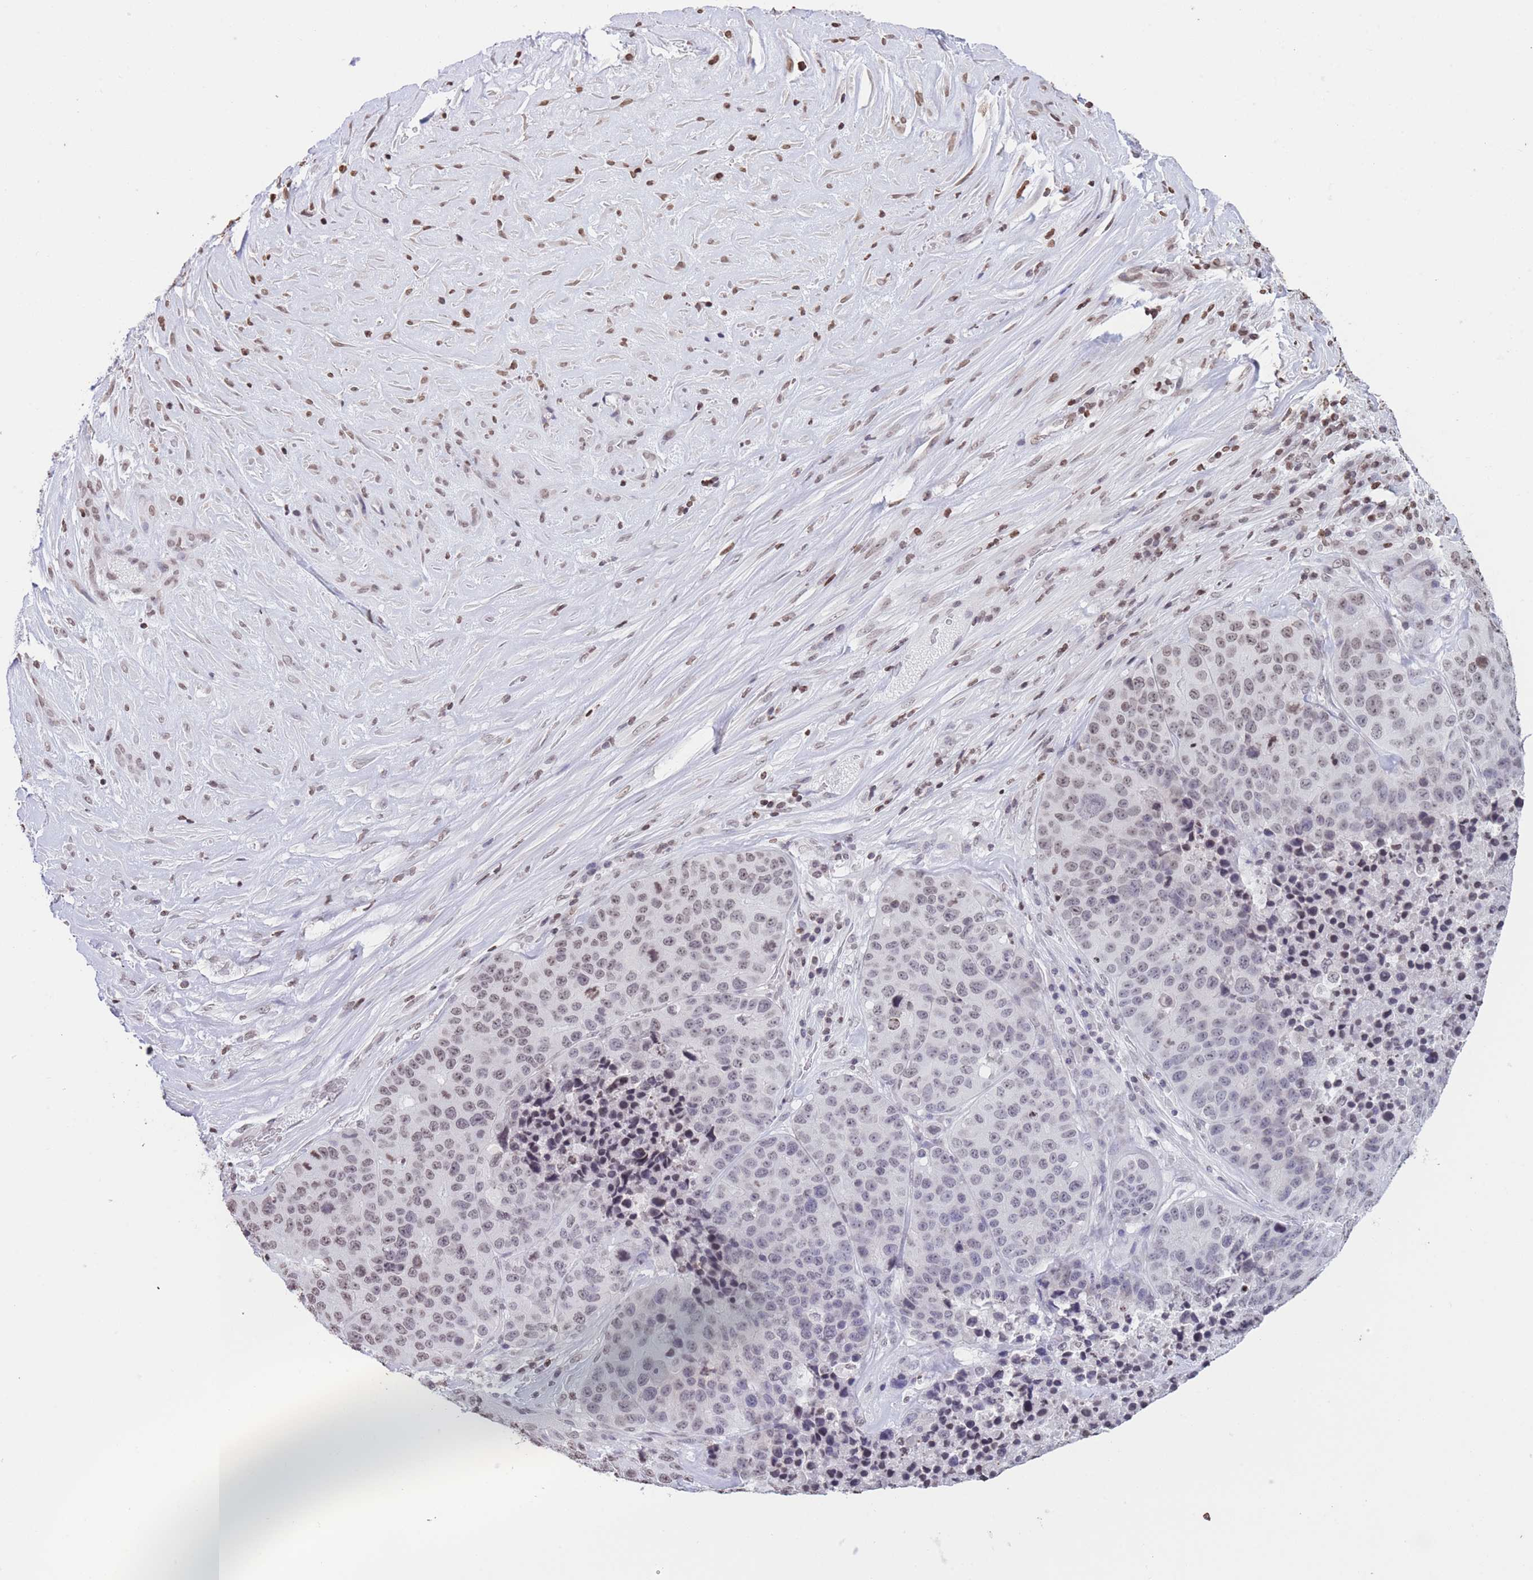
{"staining": {"intensity": "moderate", "quantity": "25%-75%", "location": "nuclear"}, "tissue": "stomach cancer", "cell_type": "Tumor cells", "image_type": "cancer", "snomed": [{"axis": "morphology", "description": "Adenocarcinoma, NOS"}, {"axis": "topography", "description": "Stomach"}], "caption": "Stomach adenocarcinoma stained with DAB IHC shows medium levels of moderate nuclear staining in approximately 25%-75% of tumor cells. (Stains: DAB in brown, nuclei in blue, Microscopy: brightfield microscopy at high magnification).", "gene": "H2BC11", "patient": {"sex": "male", "age": 71}}